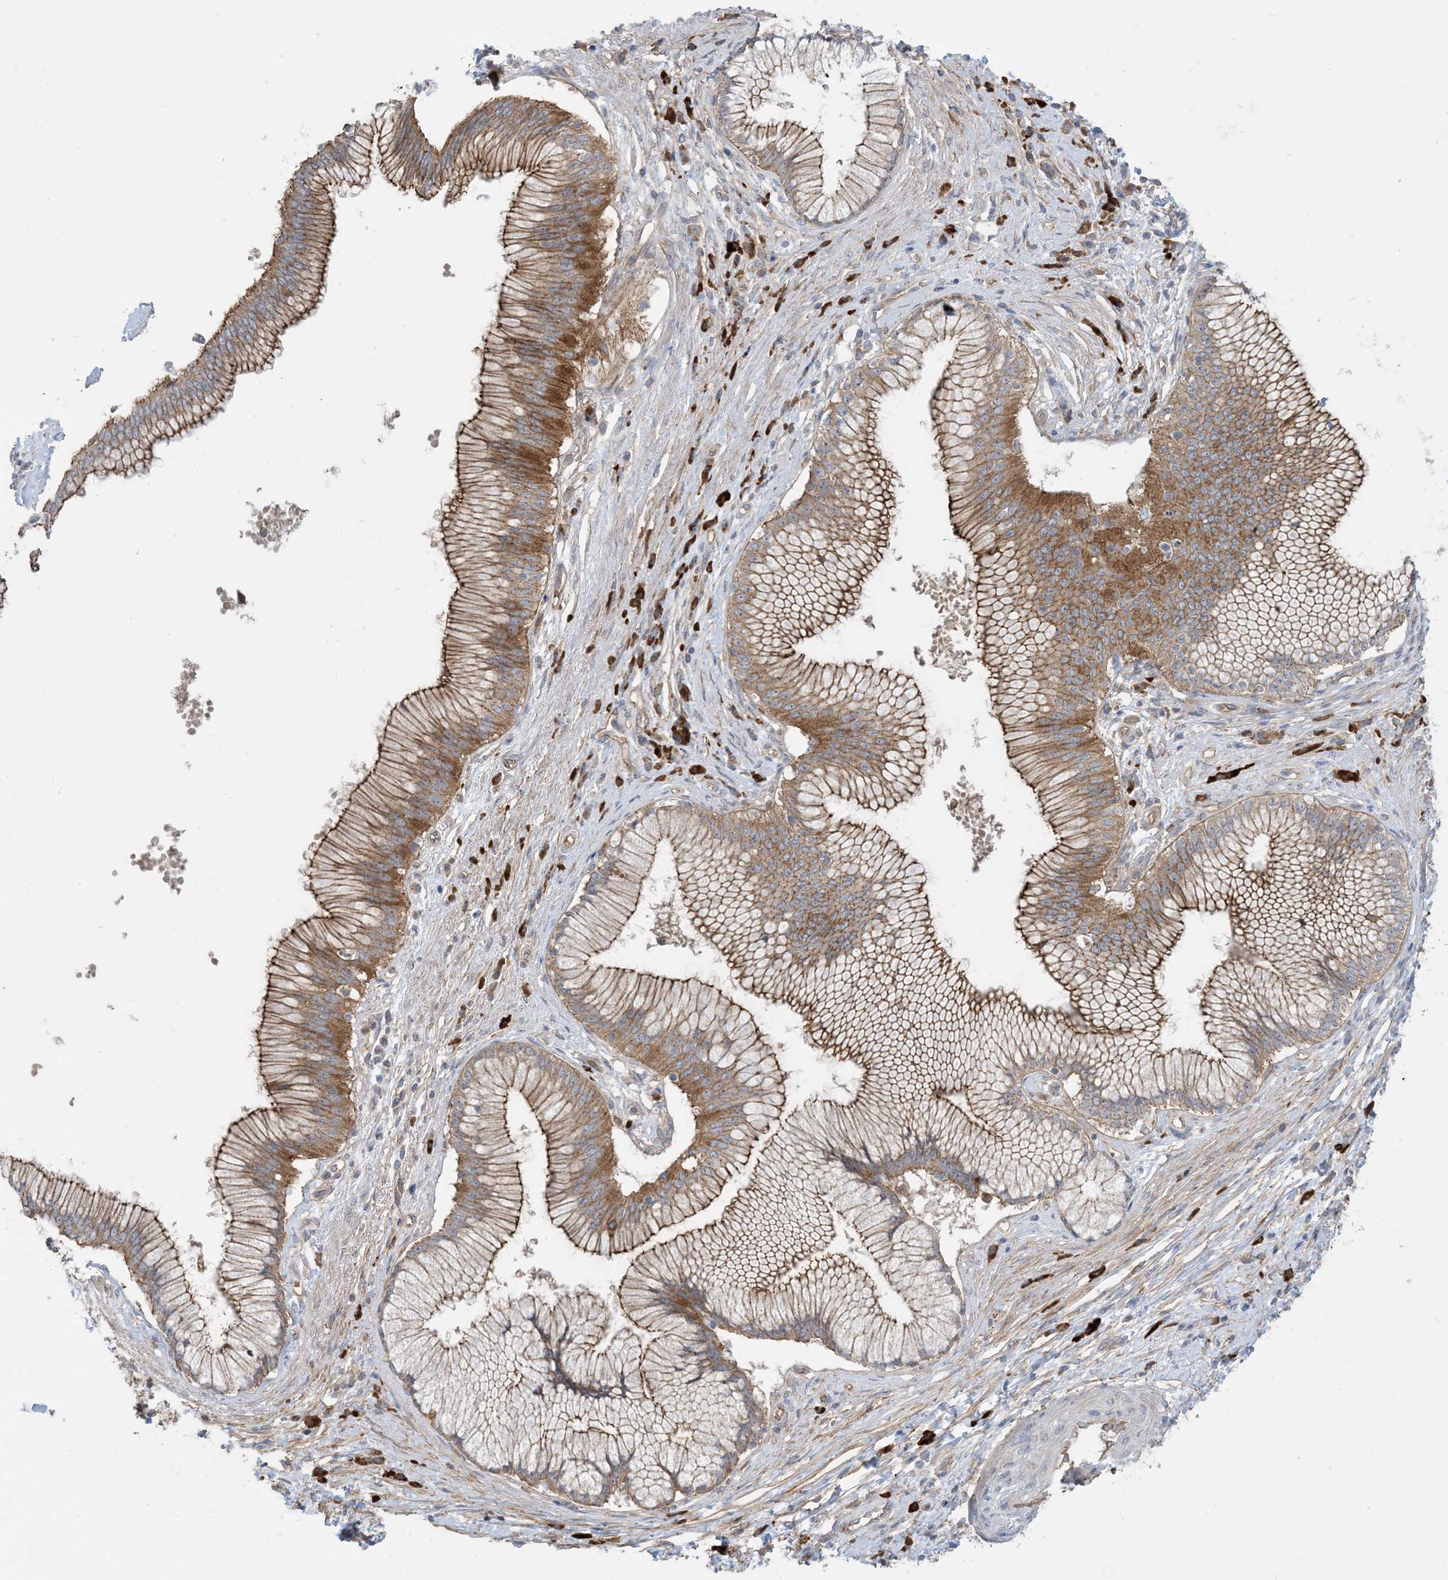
{"staining": {"intensity": "strong", "quantity": "25%-75%", "location": "cytoplasmic/membranous"}, "tissue": "pancreatic cancer", "cell_type": "Tumor cells", "image_type": "cancer", "snomed": [{"axis": "morphology", "description": "Adenocarcinoma, NOS"}, {"axis": "topography", "description": "Pancreas"}], "caption": "Pancreatic cancer stained with a brown dye exhibits strong cytoplasmic/membranous positive expression in about 25%-75% of tumor cells.", "gene": "AOC1", "patient": {"sex": "male", "age": 68}}